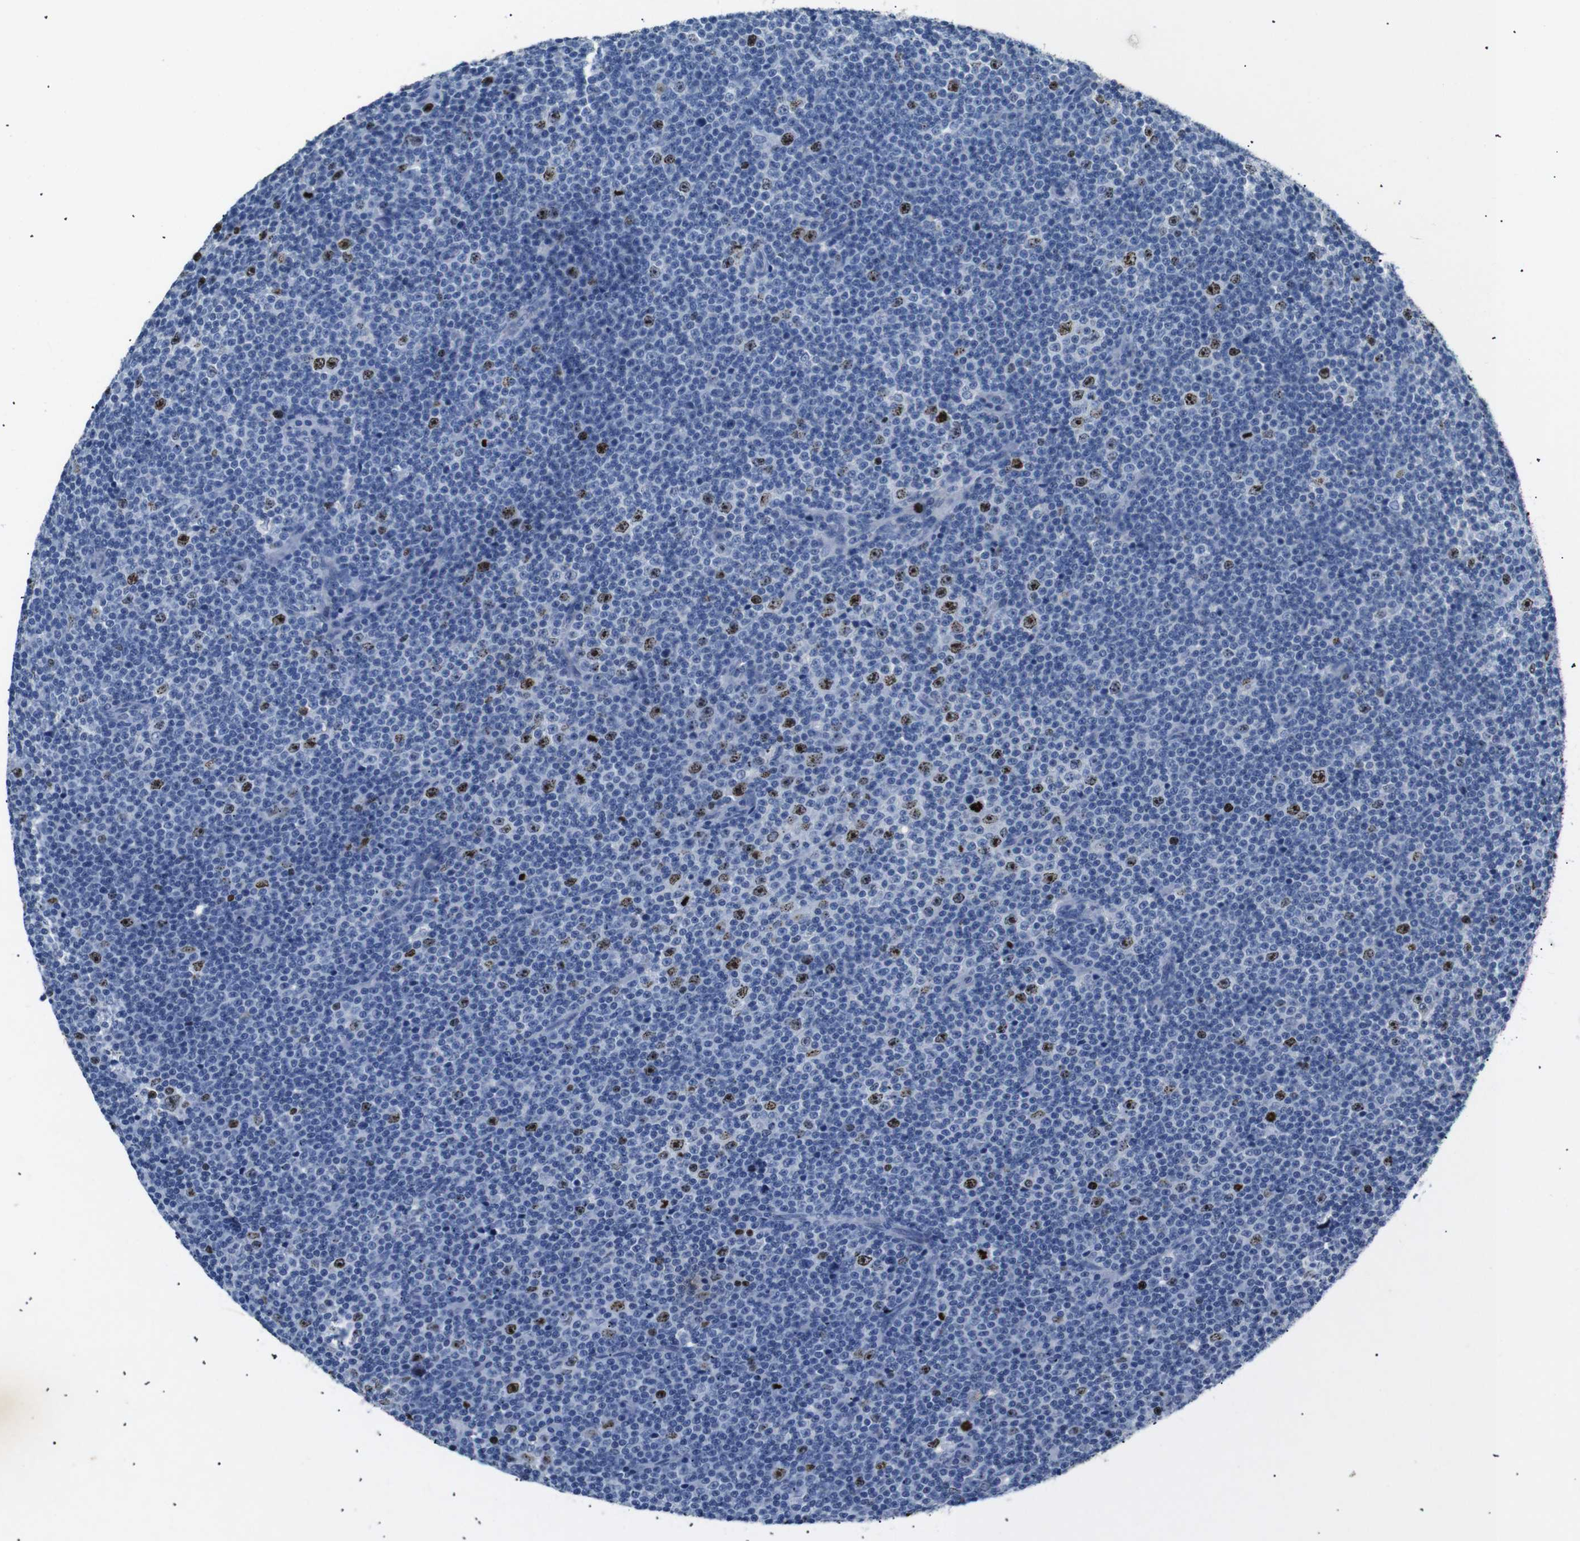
{"staining": {"intensity": "strong", "quantity": "25%-75%", "location": "nuclear"}, "tissue": "lymphoma", "cell_type": "Tumor cells", "image_type": "cancer", "snomed": [{"axis": "morphology", "description": "Malignant lymphoma, non-Hodgkin's type, Low grade"}, {"axis": "topography", "description": "Lymph node"}], "caption": "Tumor cells exhibit strong nuclear positivity in approximately 25%-75% of cells in low-grade malignant lymphoma, non-Hodgkin's type. Nuclei are stained in blue.", "gene": "INCENP", "patient": {"sex": "female", "age": 67}}